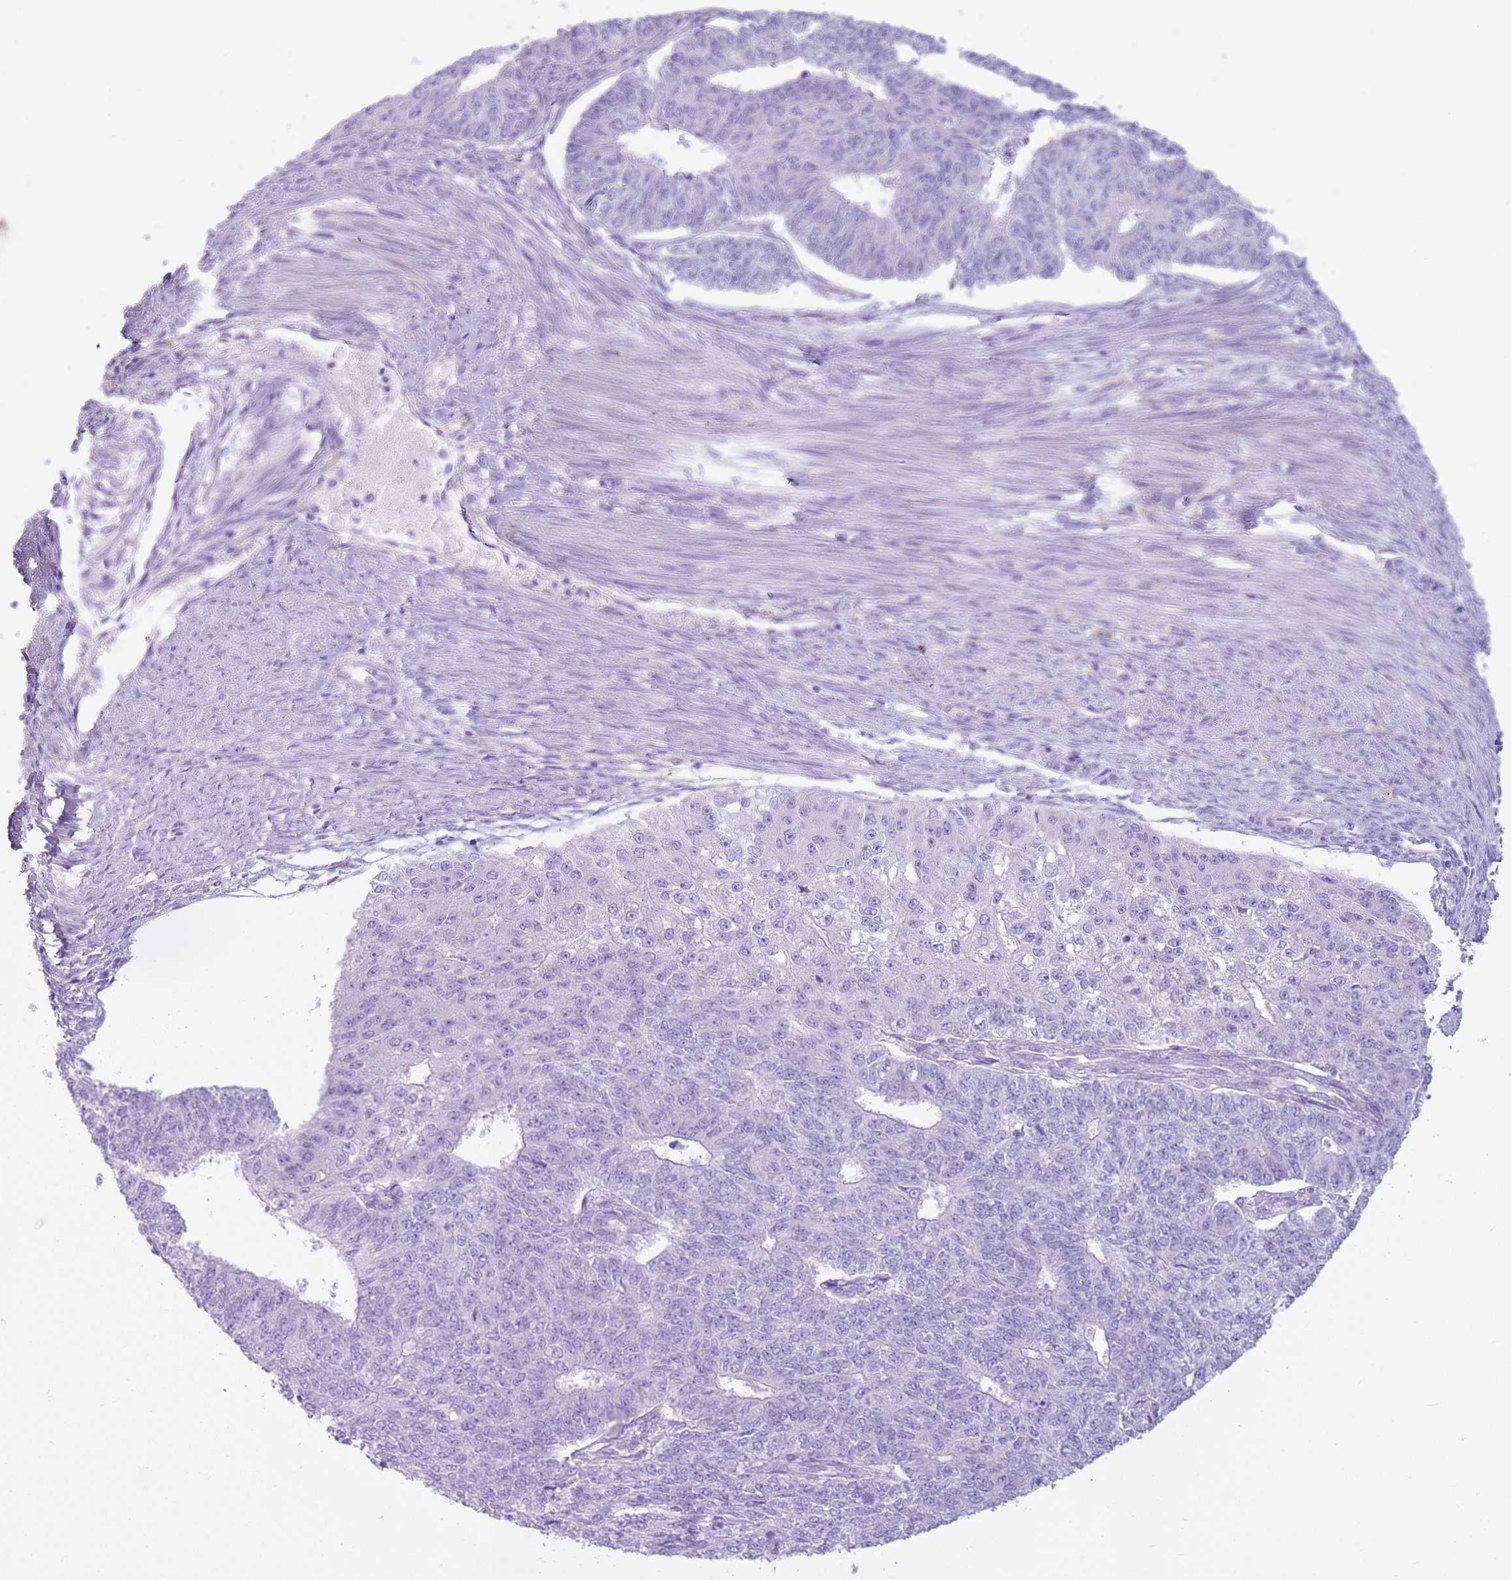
{"staining": {"intensity": "negative", "quantity": "none", "location": "none"}, "tissue": "endometrial cancer", "cell_type": "Tumor cells", "image_type": "cancer", "snomed": [{"axis": "morphology", "description": "Adenocarcinoma, NOS"}, {"axis": "topography", "description": "Endometrium"}], "caption": "Endometrial cancer (adenocarcinoma) stained for a protein using immunohistochemistry demonstrates no expression tumor cells.", "gene": "SNX6", "patient": {"sex": "female", "age": 32}}